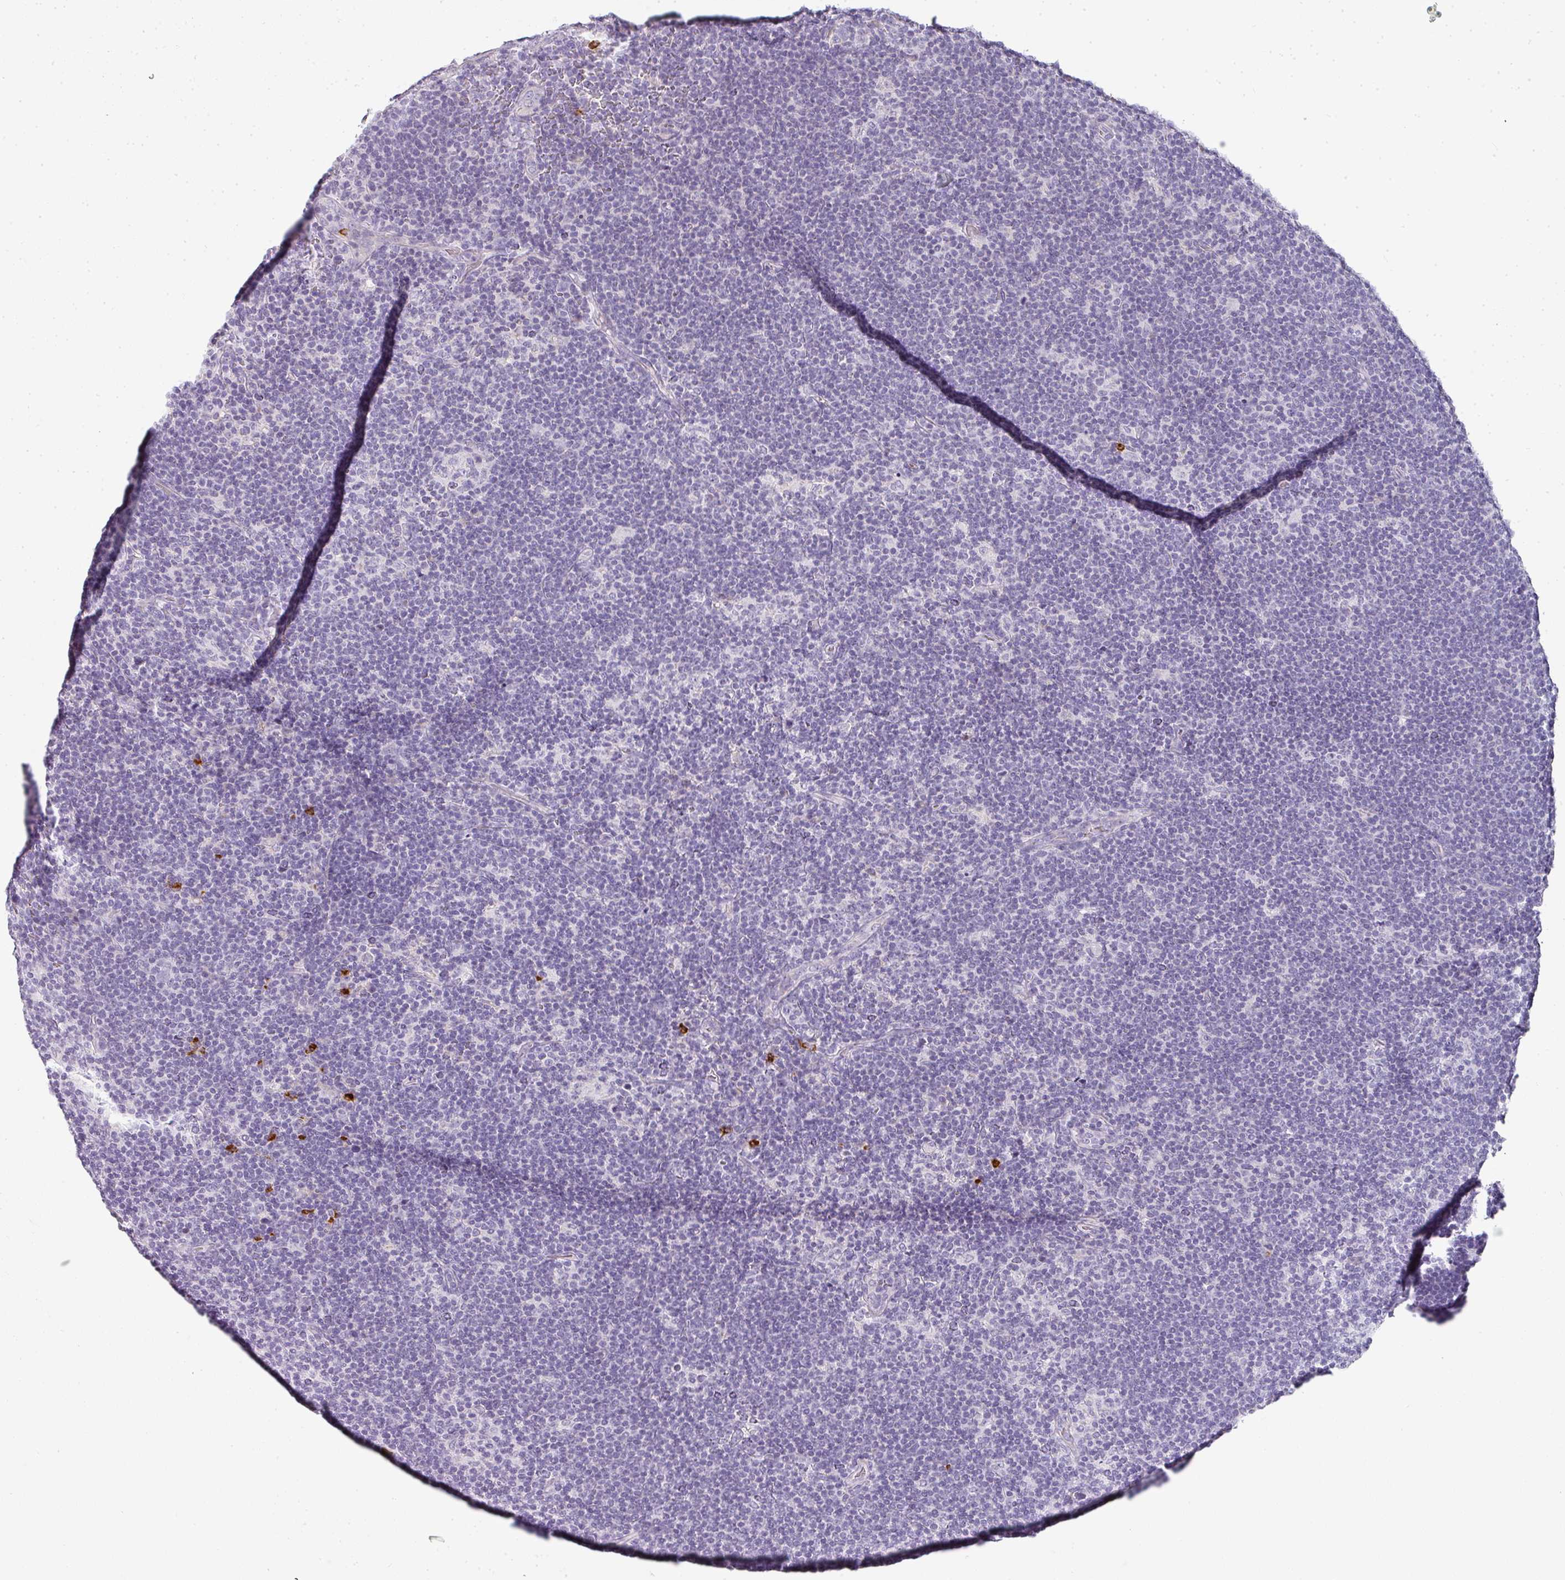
{"staining": {"intensity": "negative", "quantity": "none", "location": "none"}, "tissue": "lymphoma", "cell_type": "Tumor cells", "image_type": "cancer", "snomed": [{"axis": "morphology", "description": "Hodgkin's disease, NOS"}, {"axis": "topography", "description": "Lymph node"}], "caption": "An image of human lymphoma is negative for staining in tumor cells.", "gene": "CAMP", "patient": {"sex": "female", "age": 57}}